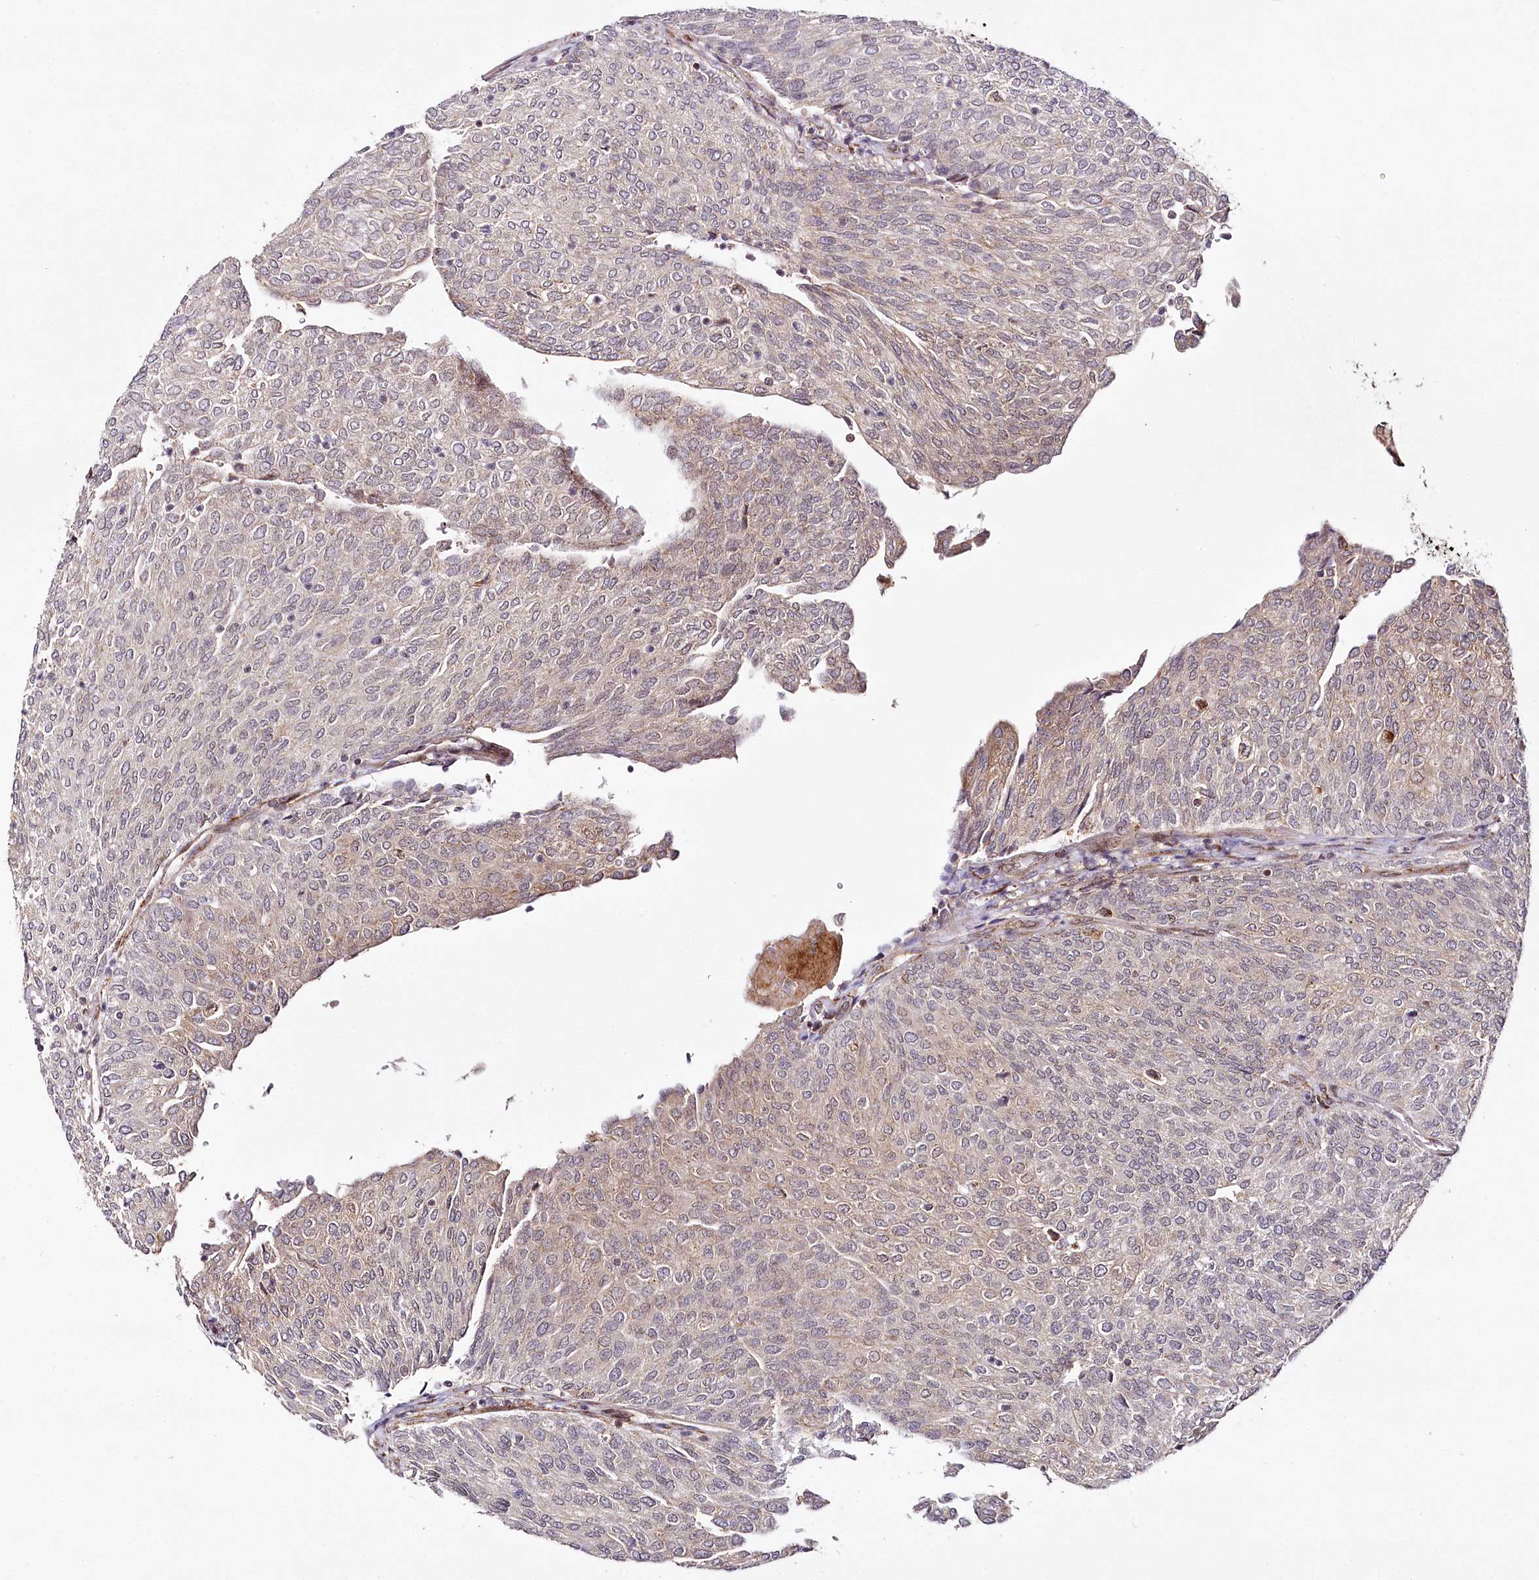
{"staining": {"intensity": "weak", "quantity": "25%-75%", "location": "cytoplasmic/membranous"}, "tissue": "urothelial cancer", "cell_type": "Tumor cells", "image_type": "cancer", "snomed": [{"axis": "morphology", "description": "Urothelial carcinoma, Low grade"}, {"axis": "topography", "description": "Urinary bladder"}], "caption": "DAB (3,3'-diaminobenzidine) immunohistochemical staining of urothelial carcinoma (low-grade) shows weak cytoplasmic/membranous protein expression in approximately 25%-75% of tumor cells. (Stains: DAB (3,3'-diaminobenzidine) in brown, nuclei in blue, Microscopy: brightfield microscopy at high magnification).", "gene": "COPG1", "patient": {"sex": "female", "age": 79}}